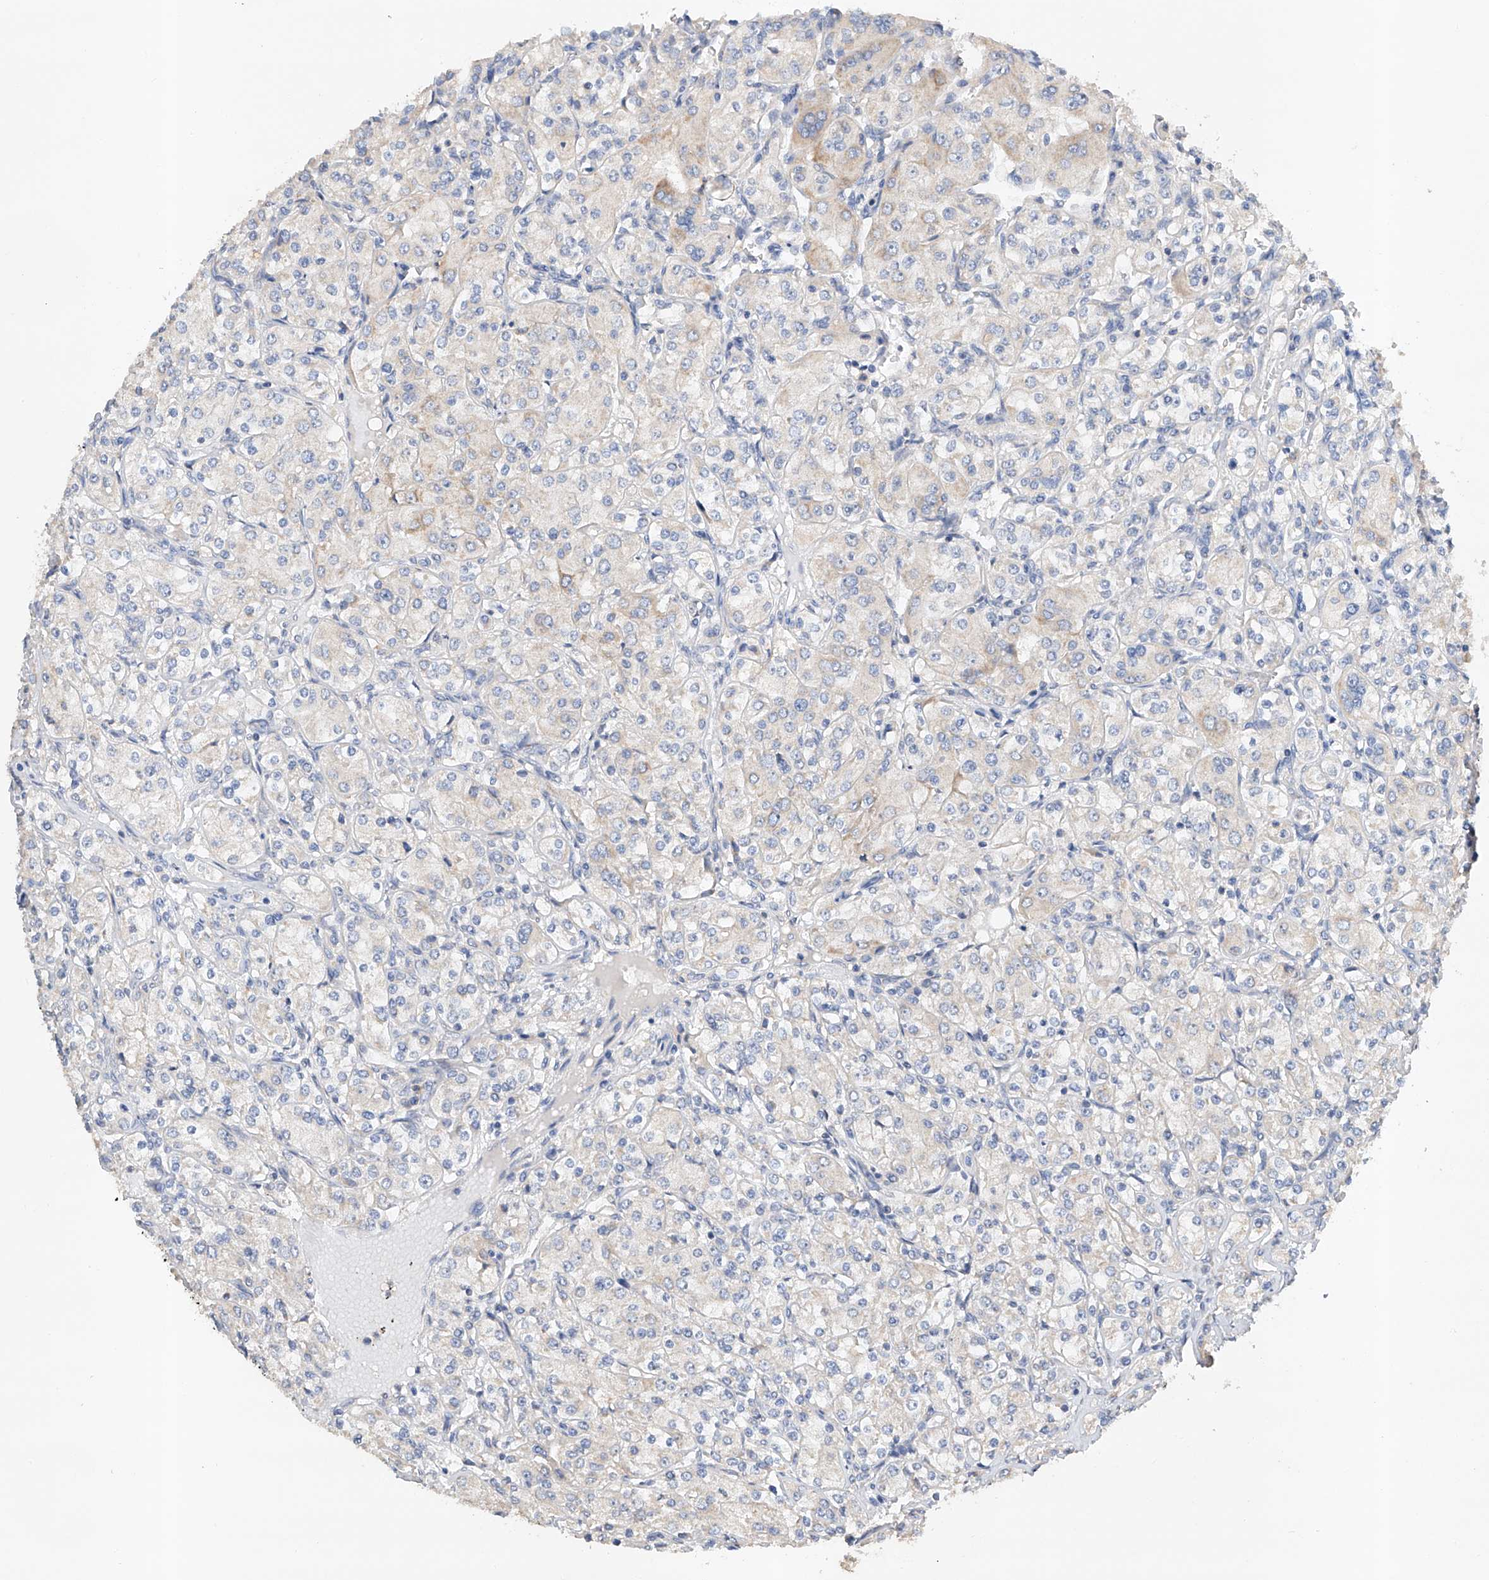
{"staining": {"intensity": "weak", "quantity": "<25%", "location": "cytoplasmic/membranous"}, "tissue": "renal cancer", "cell_type": "Tumor cells", "image_type": "cancer", "snomed": [{"axis": "morphology", "description": "Adenocarcinoma, NOS"}, {"axis": "topography", "description": "Kidney"}], "caption": "A micrograph of adenocarcinoma (renal) stained for a protein reveals no brown staining in tumor cells. (Brightfield microscopy of DAB IHC at high magnification).", "gene": "GPC4", "patient": {"sex": "male", "age": 77}}